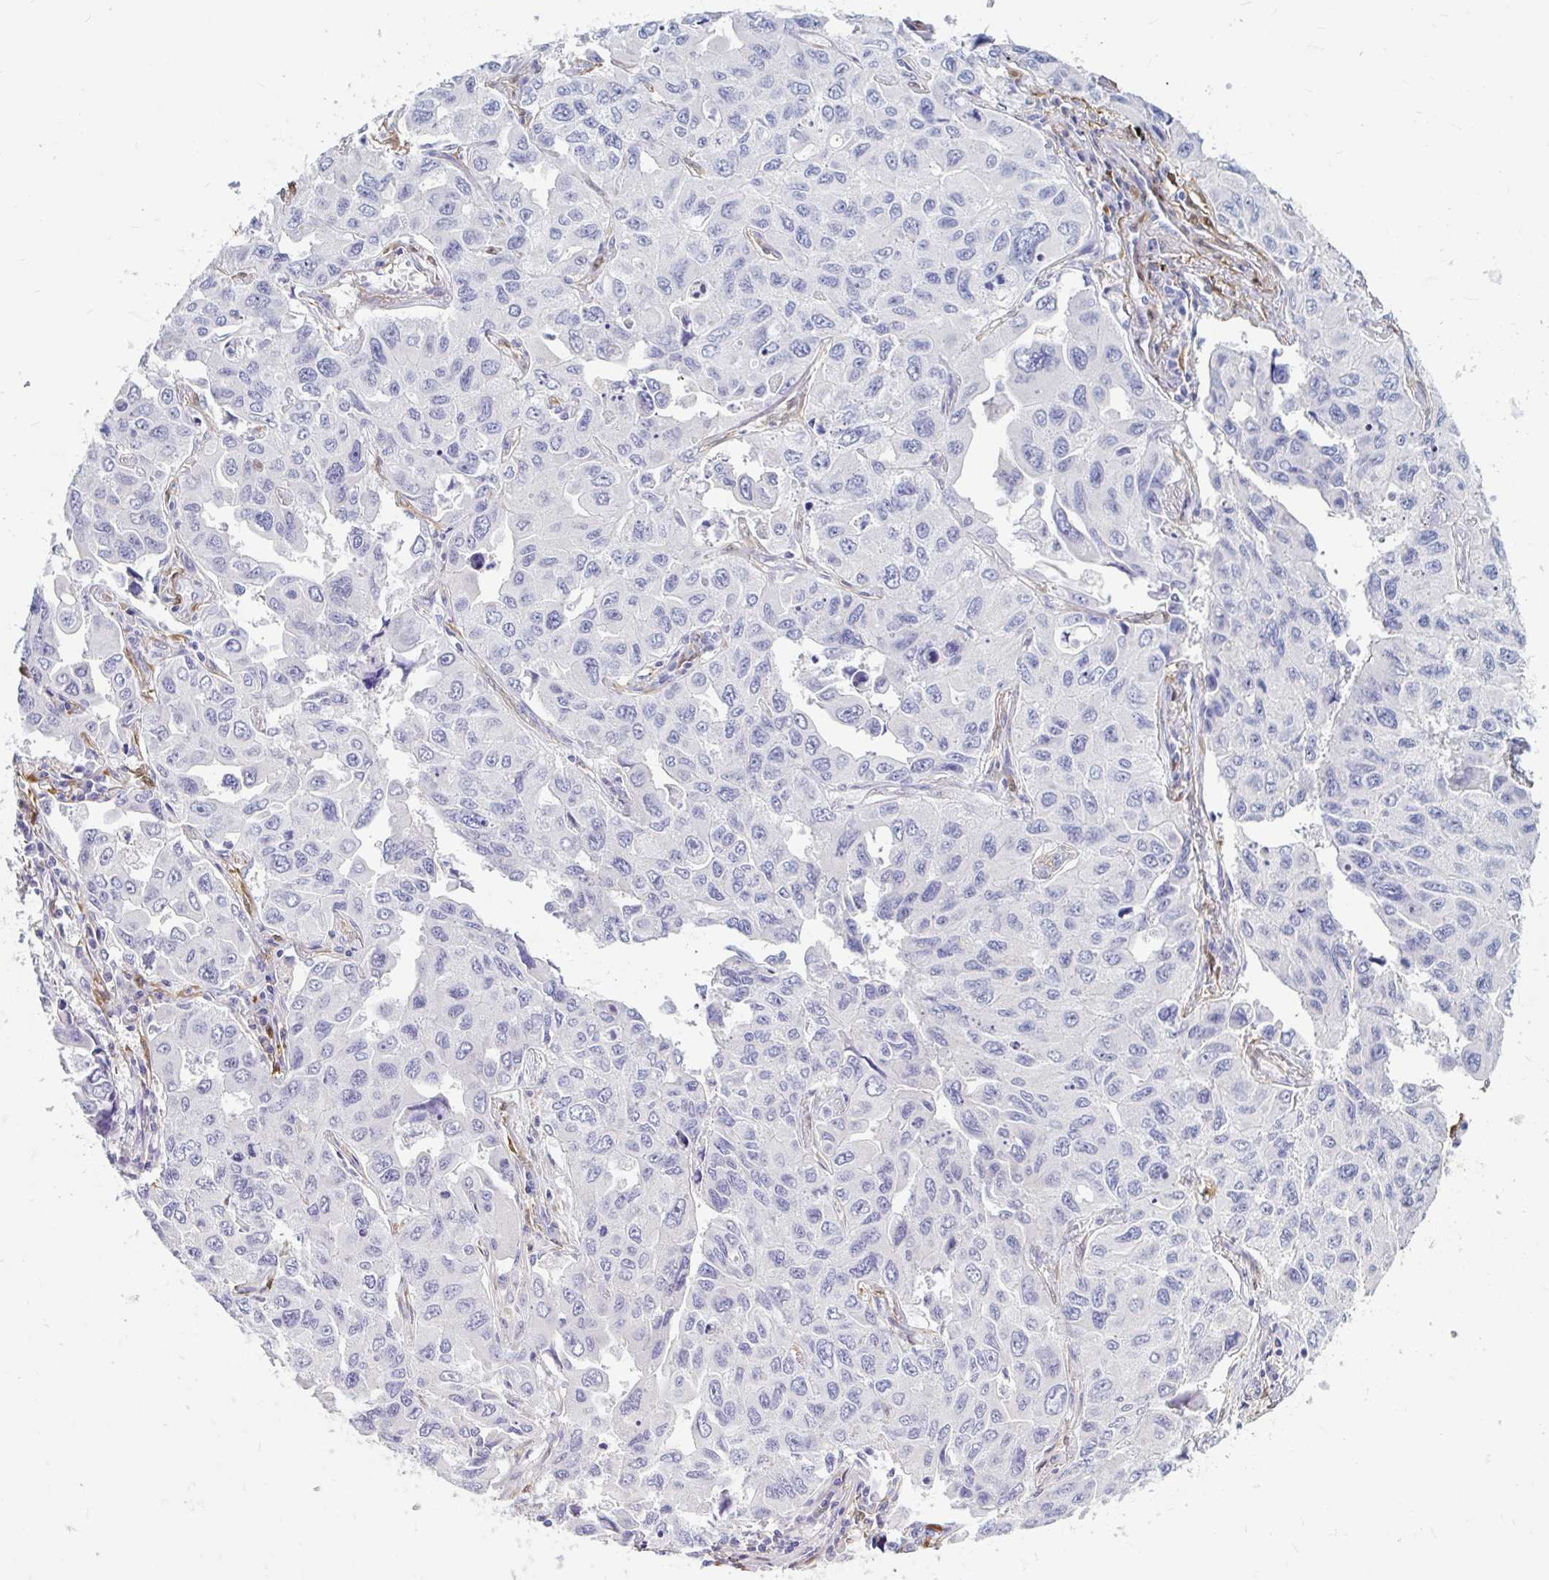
{"staining": {"intensity": "negative", "quantity": "none", "location": "none"}, "tissue": "lung cancer", "cell_type": "Tumor cells", "image_type": "cancer", "snomed": [{"axis": "morphology", "description": "Adenocarcinoma, NOS"}, {"axis": "topography", "description": "Lung"}], "caption": "A micrograph of human lung adenocarcinoma is negative for staining in tumor cells. (DAB (3,3'-diaminobenzidine) immunohistochemistry (IHC), high magnification).", "gene": "ADH1A", "patient": {"sex": "male", "age": 64}}